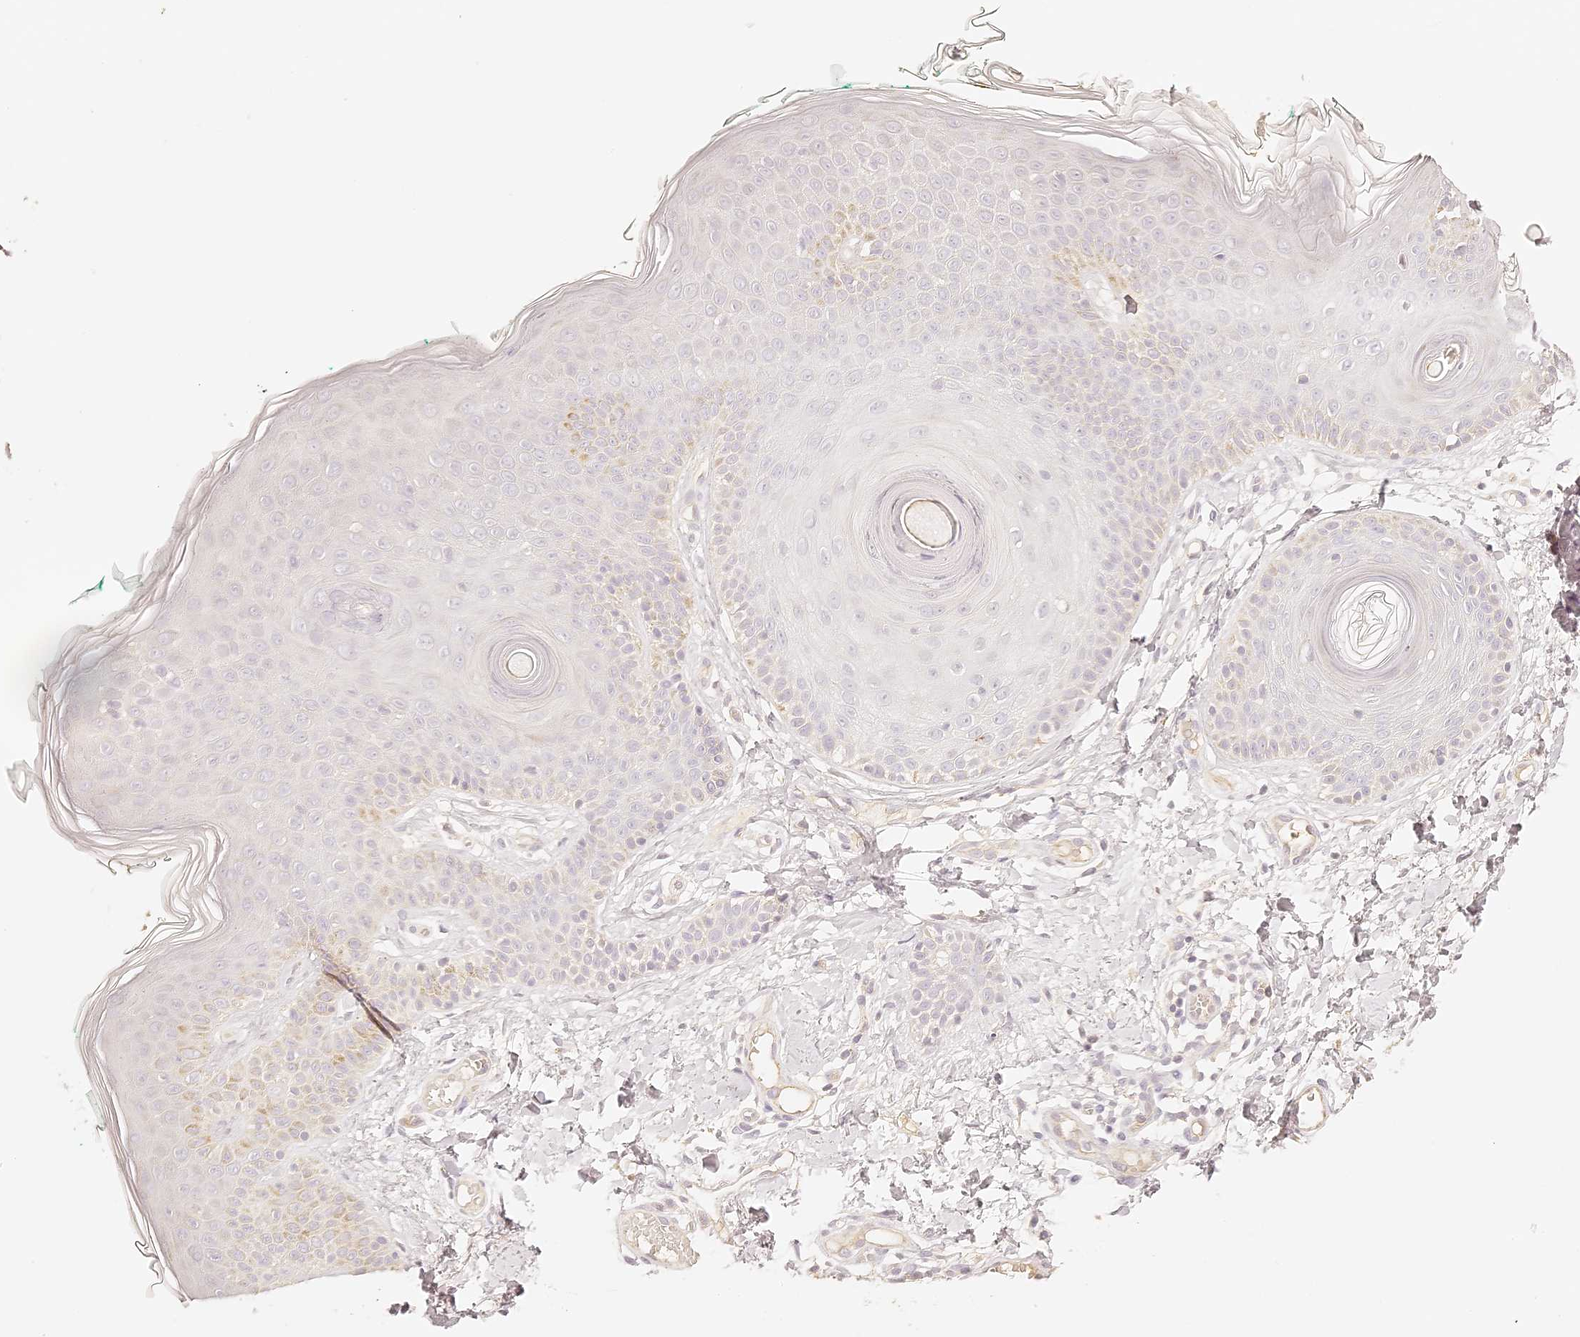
{"staining": {"intensity": "negative", "quantity": "none", "location": "none"}, "tissue": "skin", "cell_type": "Fibroblasts", "image_type": "normal", "snomed": [{"axis": "morphology", "description": "Normal tissue, NOS"}, {"axis": "topography", "description": "Skin"}], "caption": "DAB (3,3'-diaminobenzidine) immunohistochemical staining of benign human skin reveals no significant staining in fibroblasts.", "gene": "TRIM45", "patient": {"sex": "male", "age": 37}}